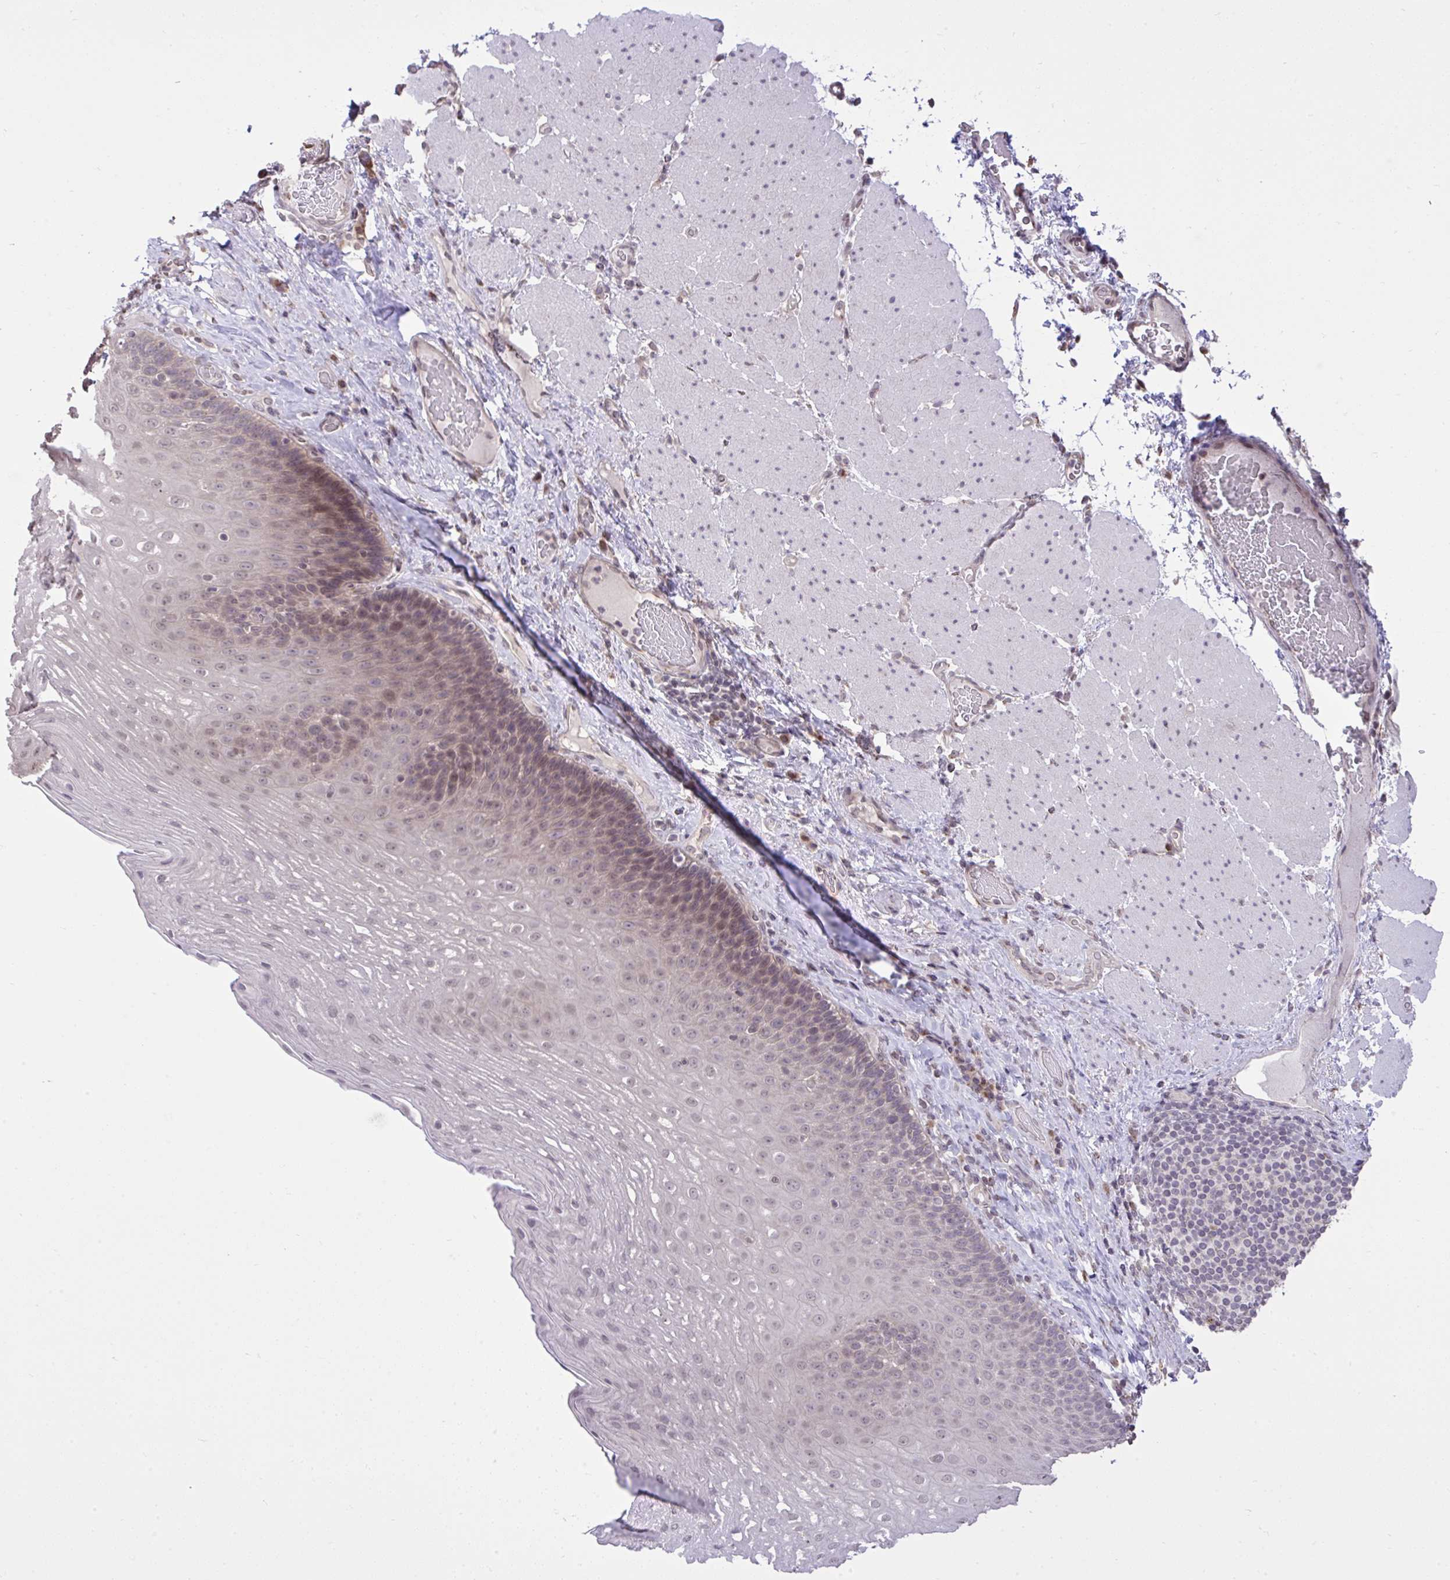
{"staining": {"intensity": "weak", "quantity": "25%-75%", "location": "nuclear"}, "tissue": "esophagus", "cell_type": "Squamous epithelial cells", "image_type": "normal", "snomed": [{"axis": "morphology", "description": "Normal tissue, NOS"}, {"axis": "topography", "description": "Esophagus"}], "caption": "High-power microscopy captured an IHC image of unremarkable esophagus, revealing weak nuclear positivity in approximately 25%-75% of squamous epithelial cells.", "gene": "CYP20A1", "patient": {"sex": "male", "age": 62}}